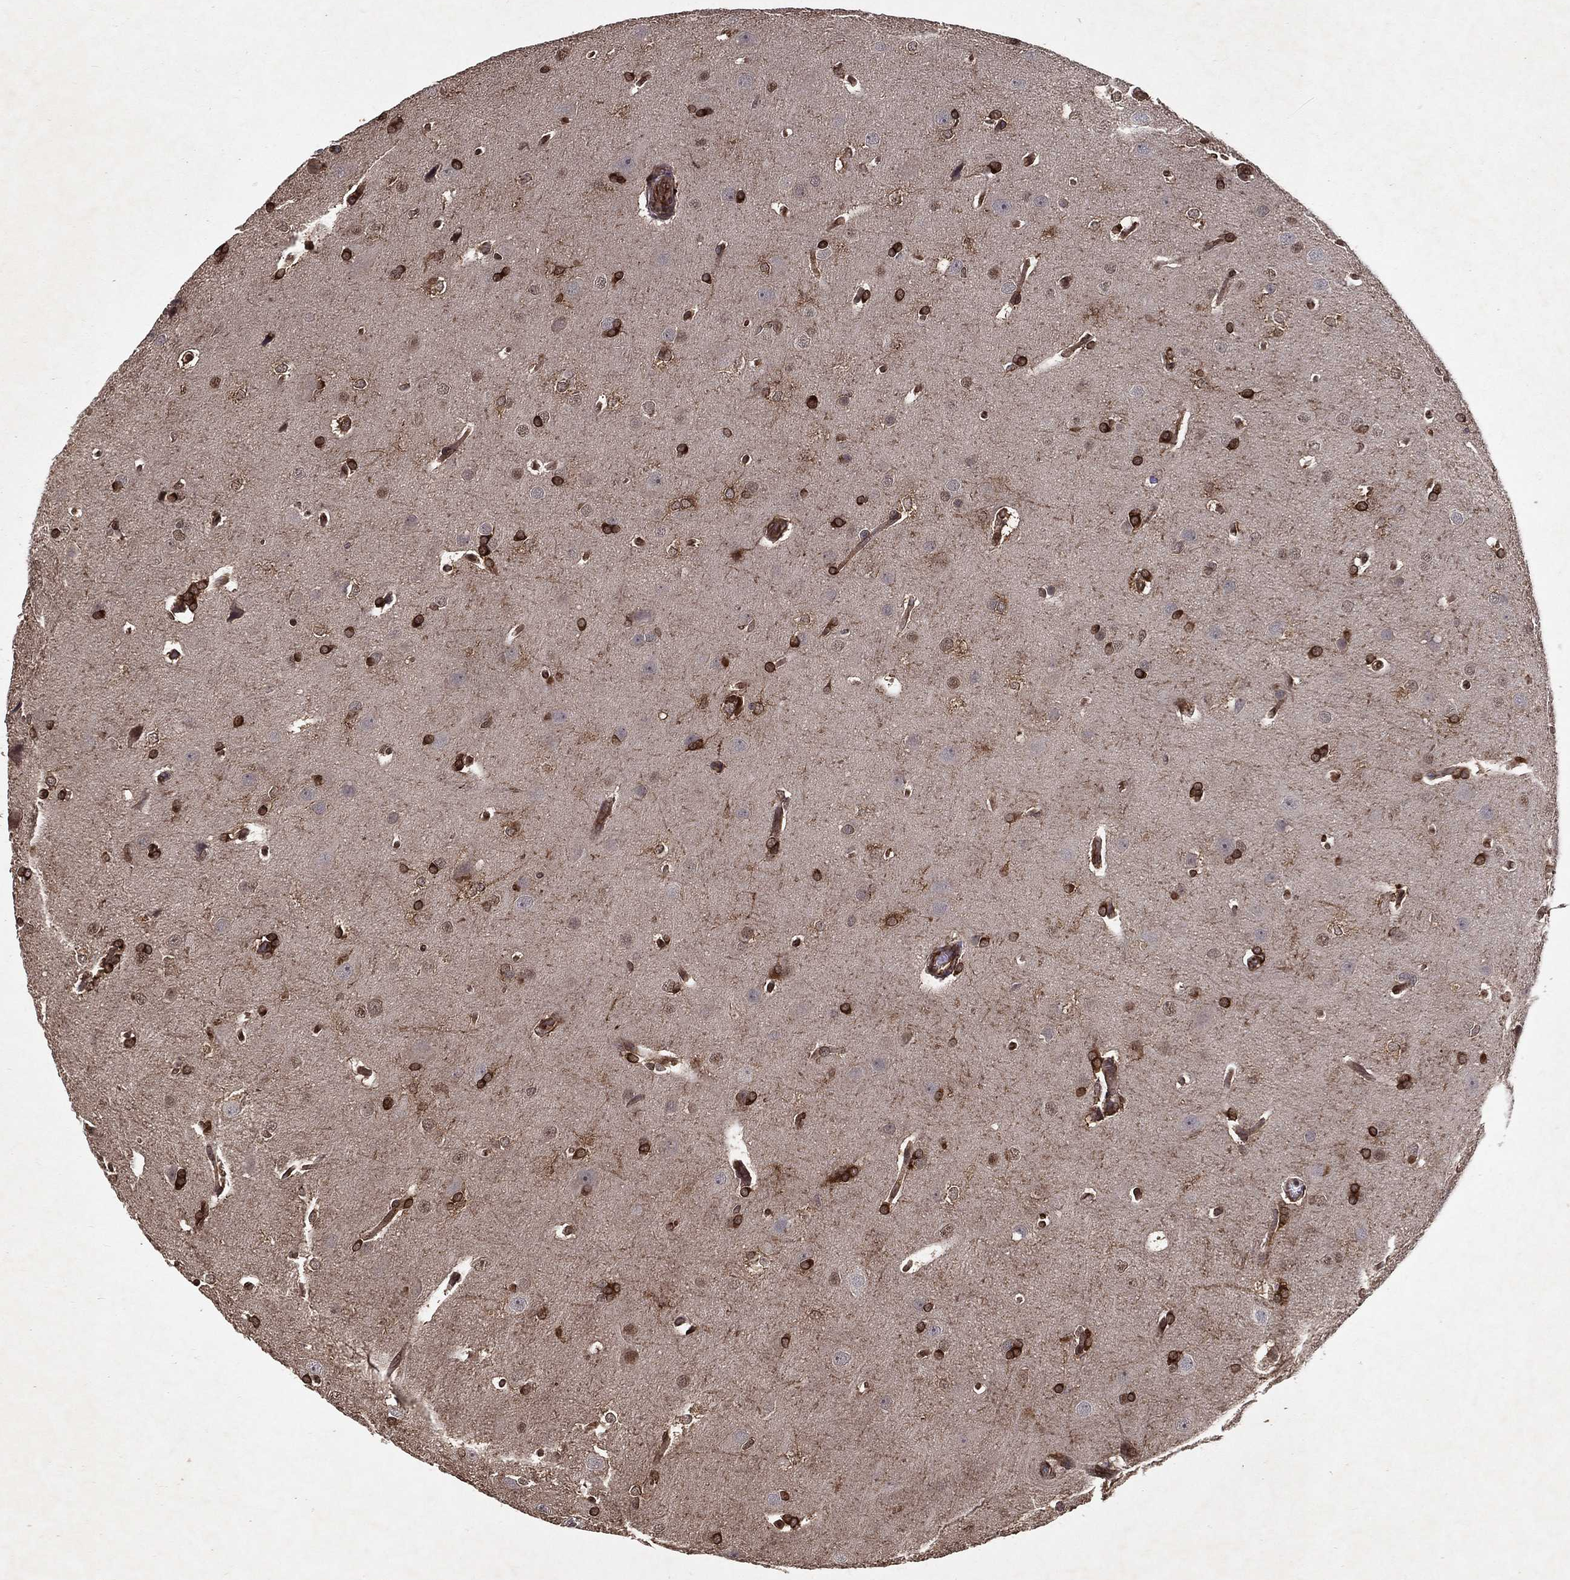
{"staining": {"intensity": "strong", "quantity": ">75%", "location": "cytoplasmic/membranous"}, "tissue": "glioma", "cell_type": "Tumor cells", "image_type": "cancer", "snomed": [{"axis": "morphology", "description": "Glioma, malignant, Low grade"}, {"axis": "topography", "description": "Brain"}], "caption": "Immunohistochemical staining of low-grade glioma (malignant) displays strong cytoplasmic/membranous protein positivity in about >75% of tumor cells.", "gene": "CERS2", "patient": {"sex": "female", "age": 32}}